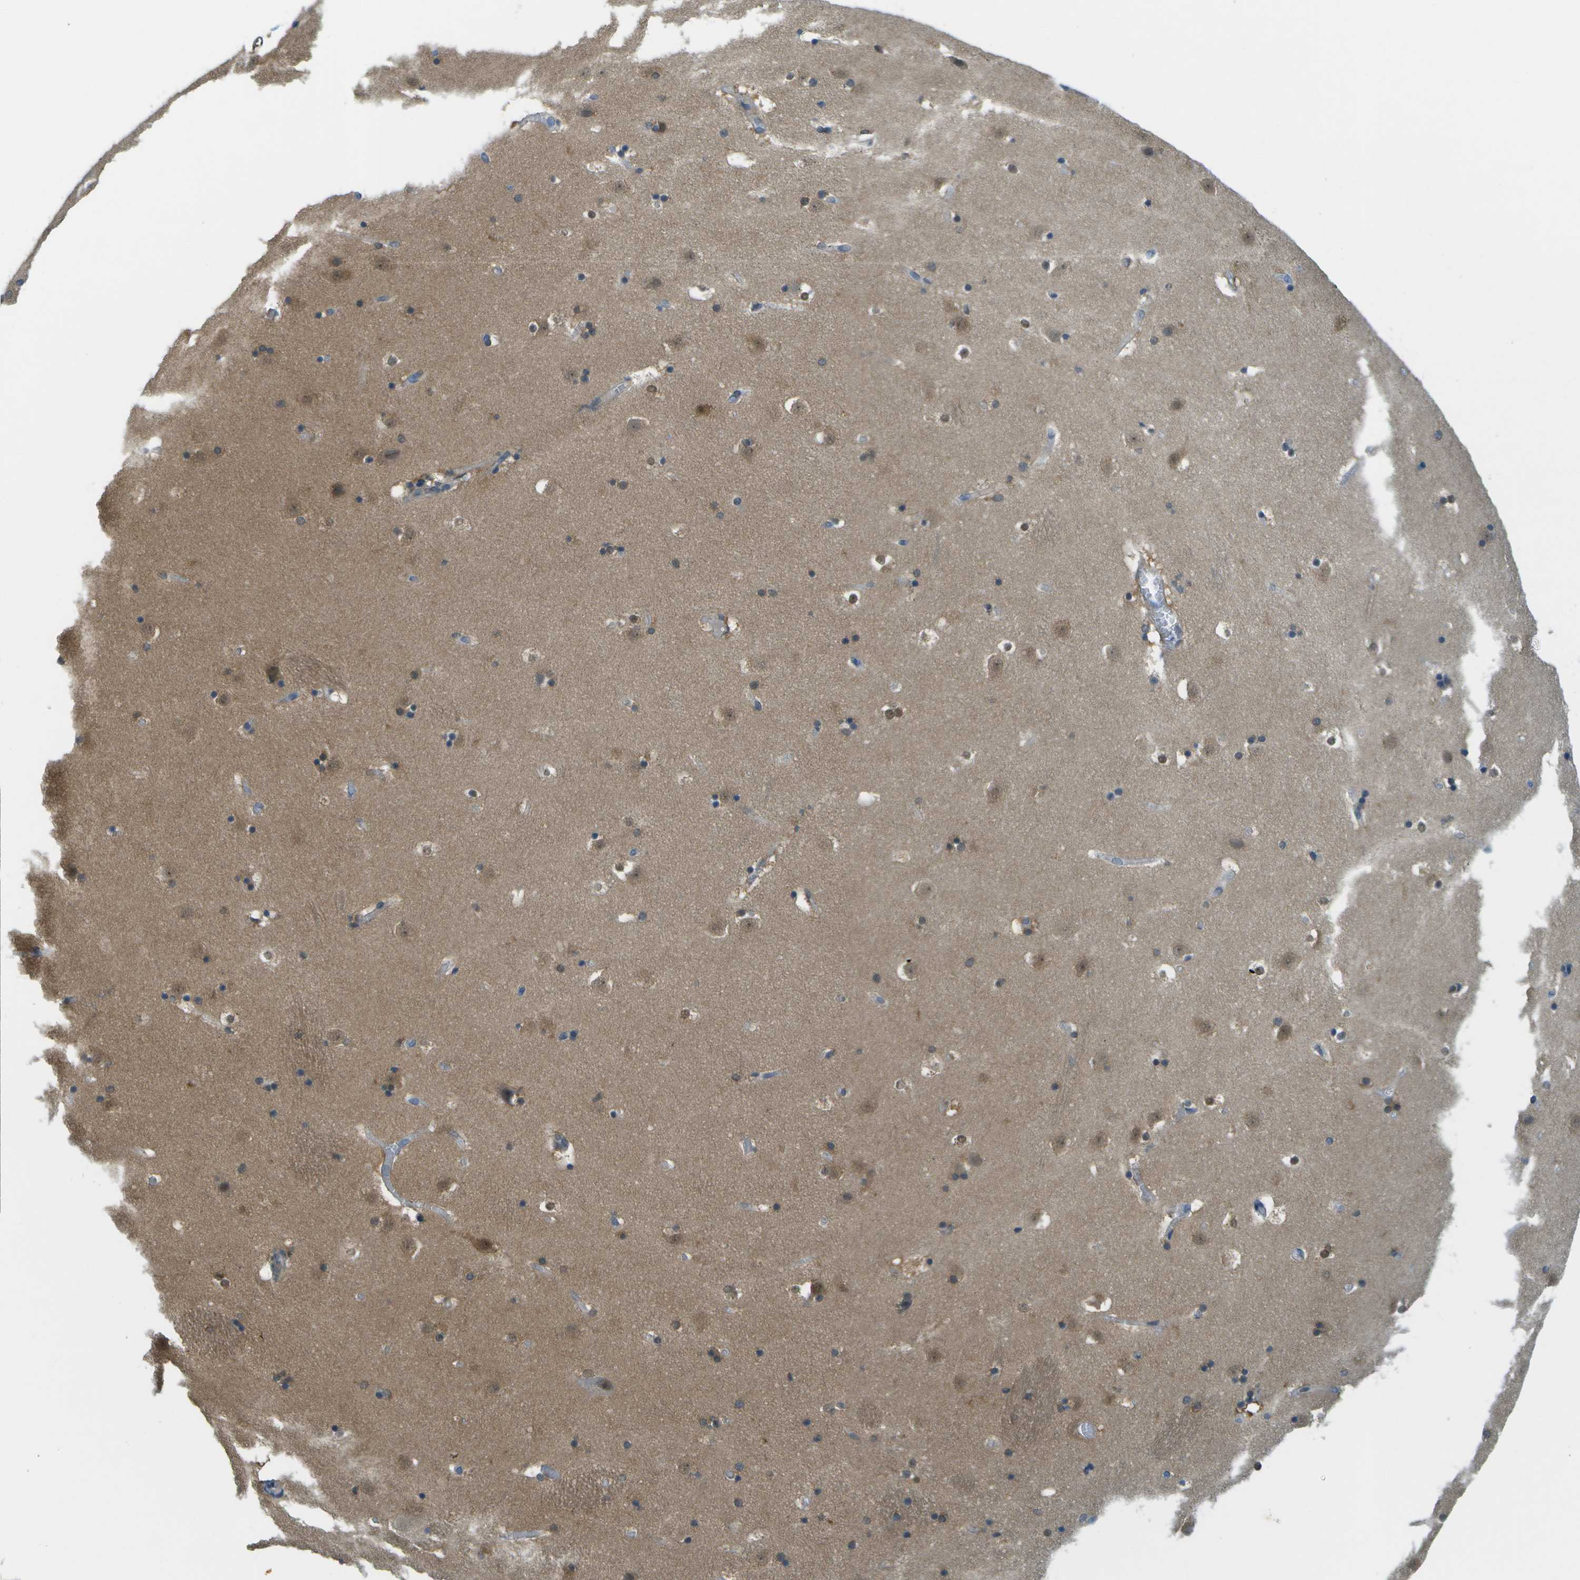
{"staining": {"intensity": "moderate", "quantity": "<25%", "location": "cytoplasmic/membranous,nuclear"}, "tissue": "caudate", "cell_type": "Glial cells", "image_type": "normal", "snomed": [{"axis": "morphology", "description": "Normal tissue, NOS"}, {"axis": "topography", "description": "Lateral ventricle wall"}], "caption": "High-power microscopy captured an IHC histopathology image of unremarkable caudate, revealing moderate cytoplasmic/membranous,nuclear staining in approximately <25% of glial cells.", "gene": "CDH23", "patient": {"sex": "male", "age": 45}}